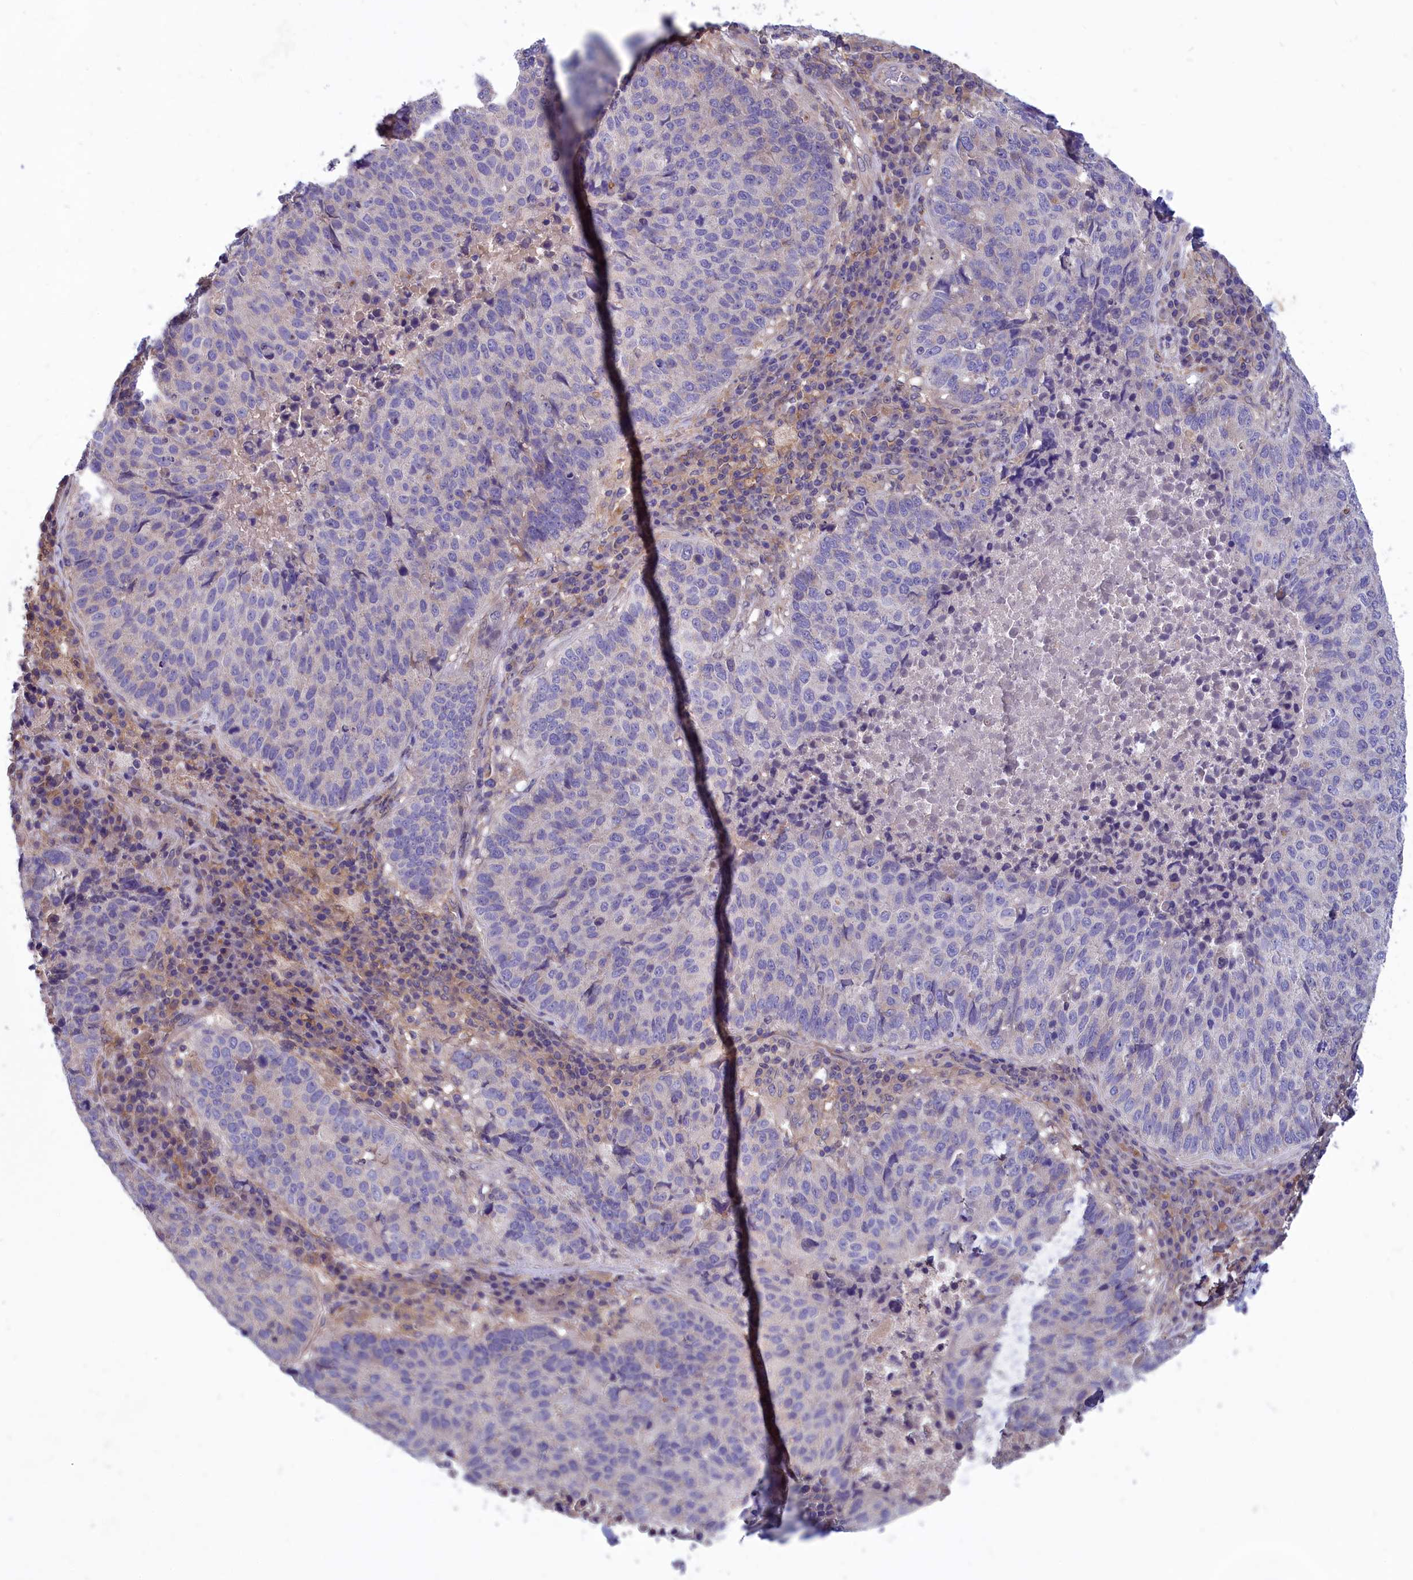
{"staining": {"intensity": "negative", "quantity": "none", "location": "none"}, "tissue": "lung cancer", "cell_type": "Tumor cells", "image_type": "cancer", "snomed": [{"axis": "morphology", "description": "Squamous cell carcinoma, NOS"}, {"axis": "topography", "description": "Lung"}], "caption": "High power microscopy photomicrograph of an immunohistochemistry (IHC) photomicrograph of lung squamous cell carcinoma, revealing no significant staining in tumor cells.", "gene": "AMDHD2", "patient": {"sex": "male", "age": 73}}